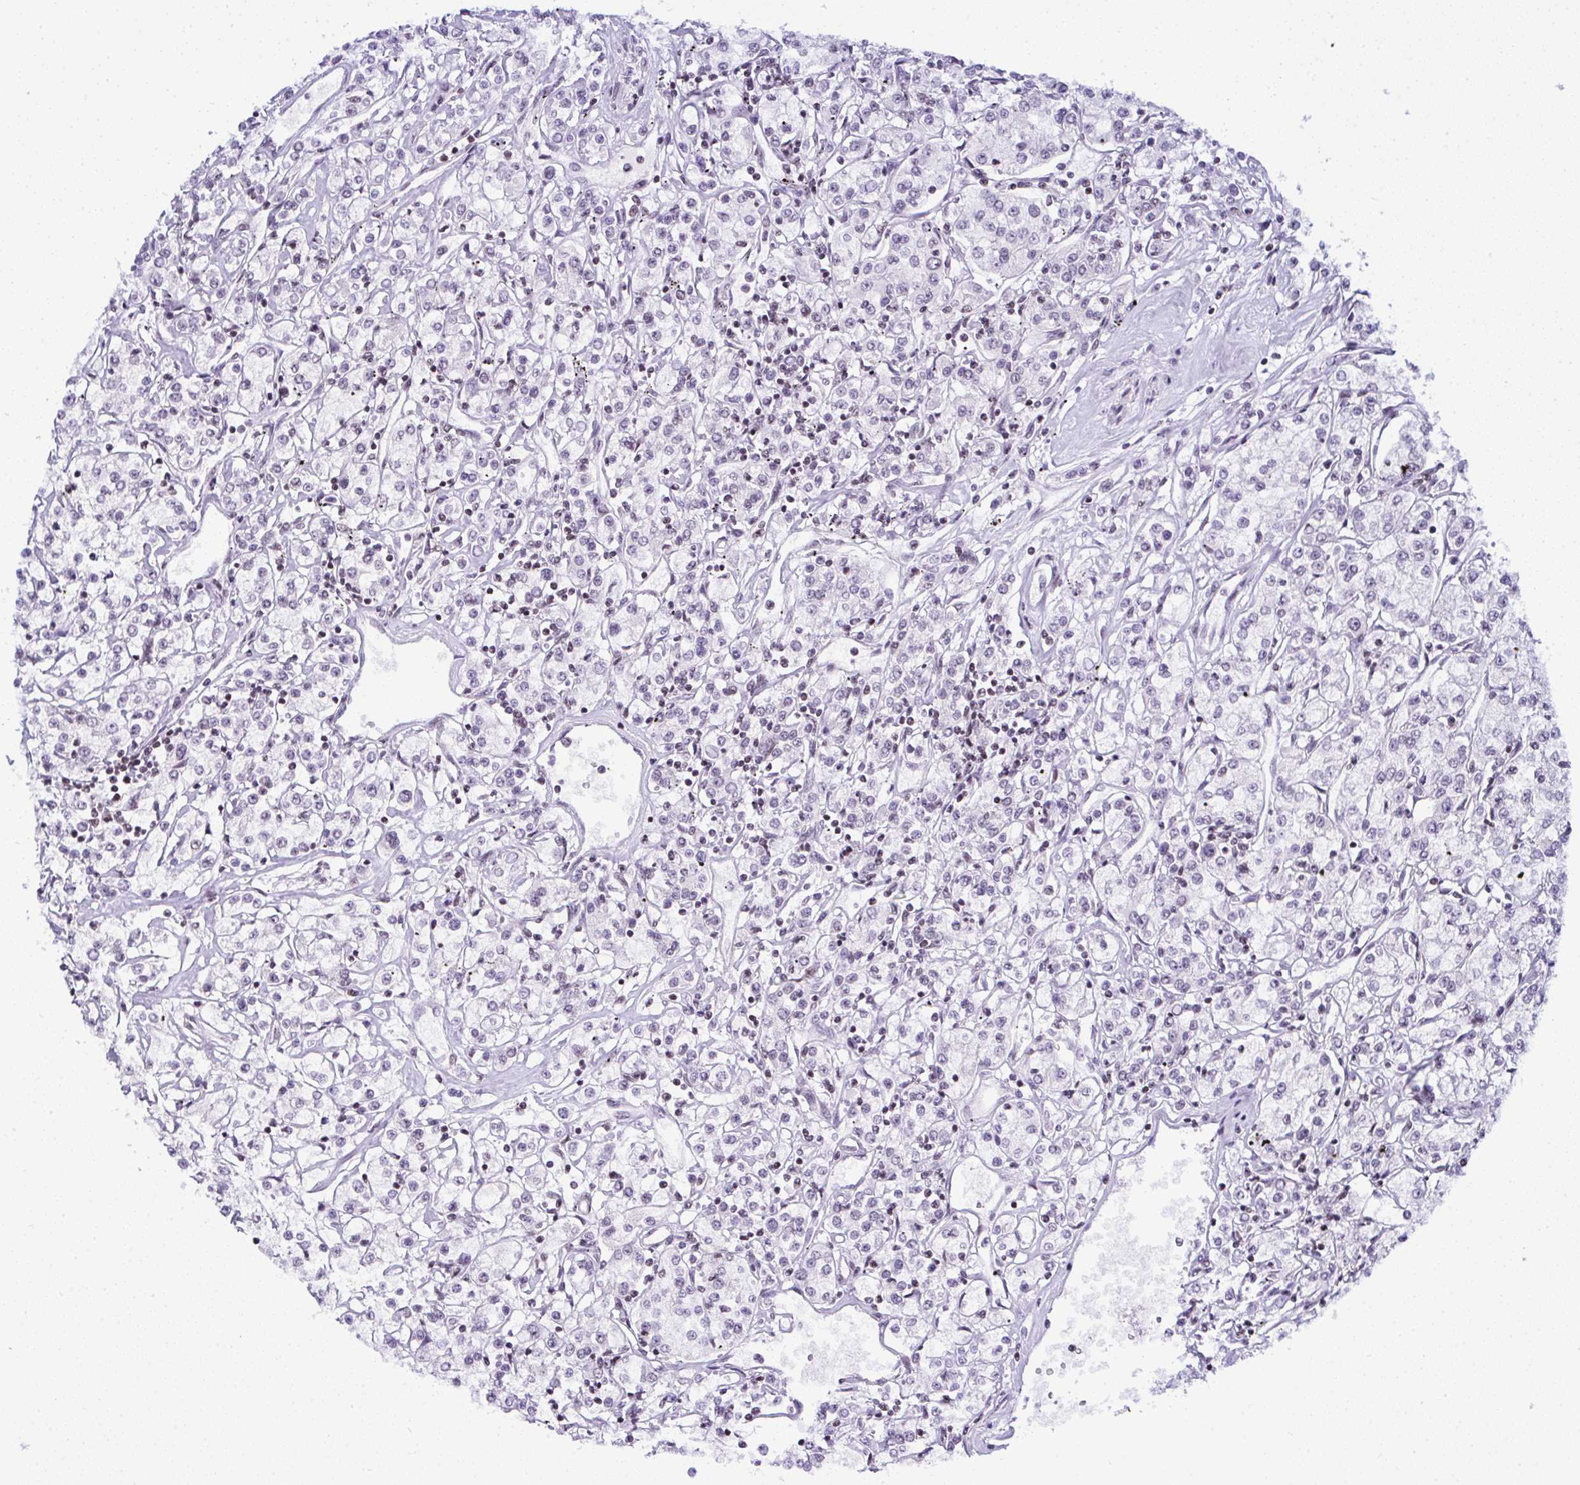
{"staining": {"intensity": "negative", "quantity": "none", "location": "none"}, "tissue": "renal cancer", "cell_type": "Tumor cells", "image_type": "cancer", "snomed": [{"axis": "morphology", "description": "Adenocarcinoma, NOS"}, {"axis": "topography", "description": "Kidney"}], "caption": "Tumor cells are negative for protein expression in human adenocarcinoma (renal).", "gene": "DR1", "patient": {"sex": "female", "age": 59}}